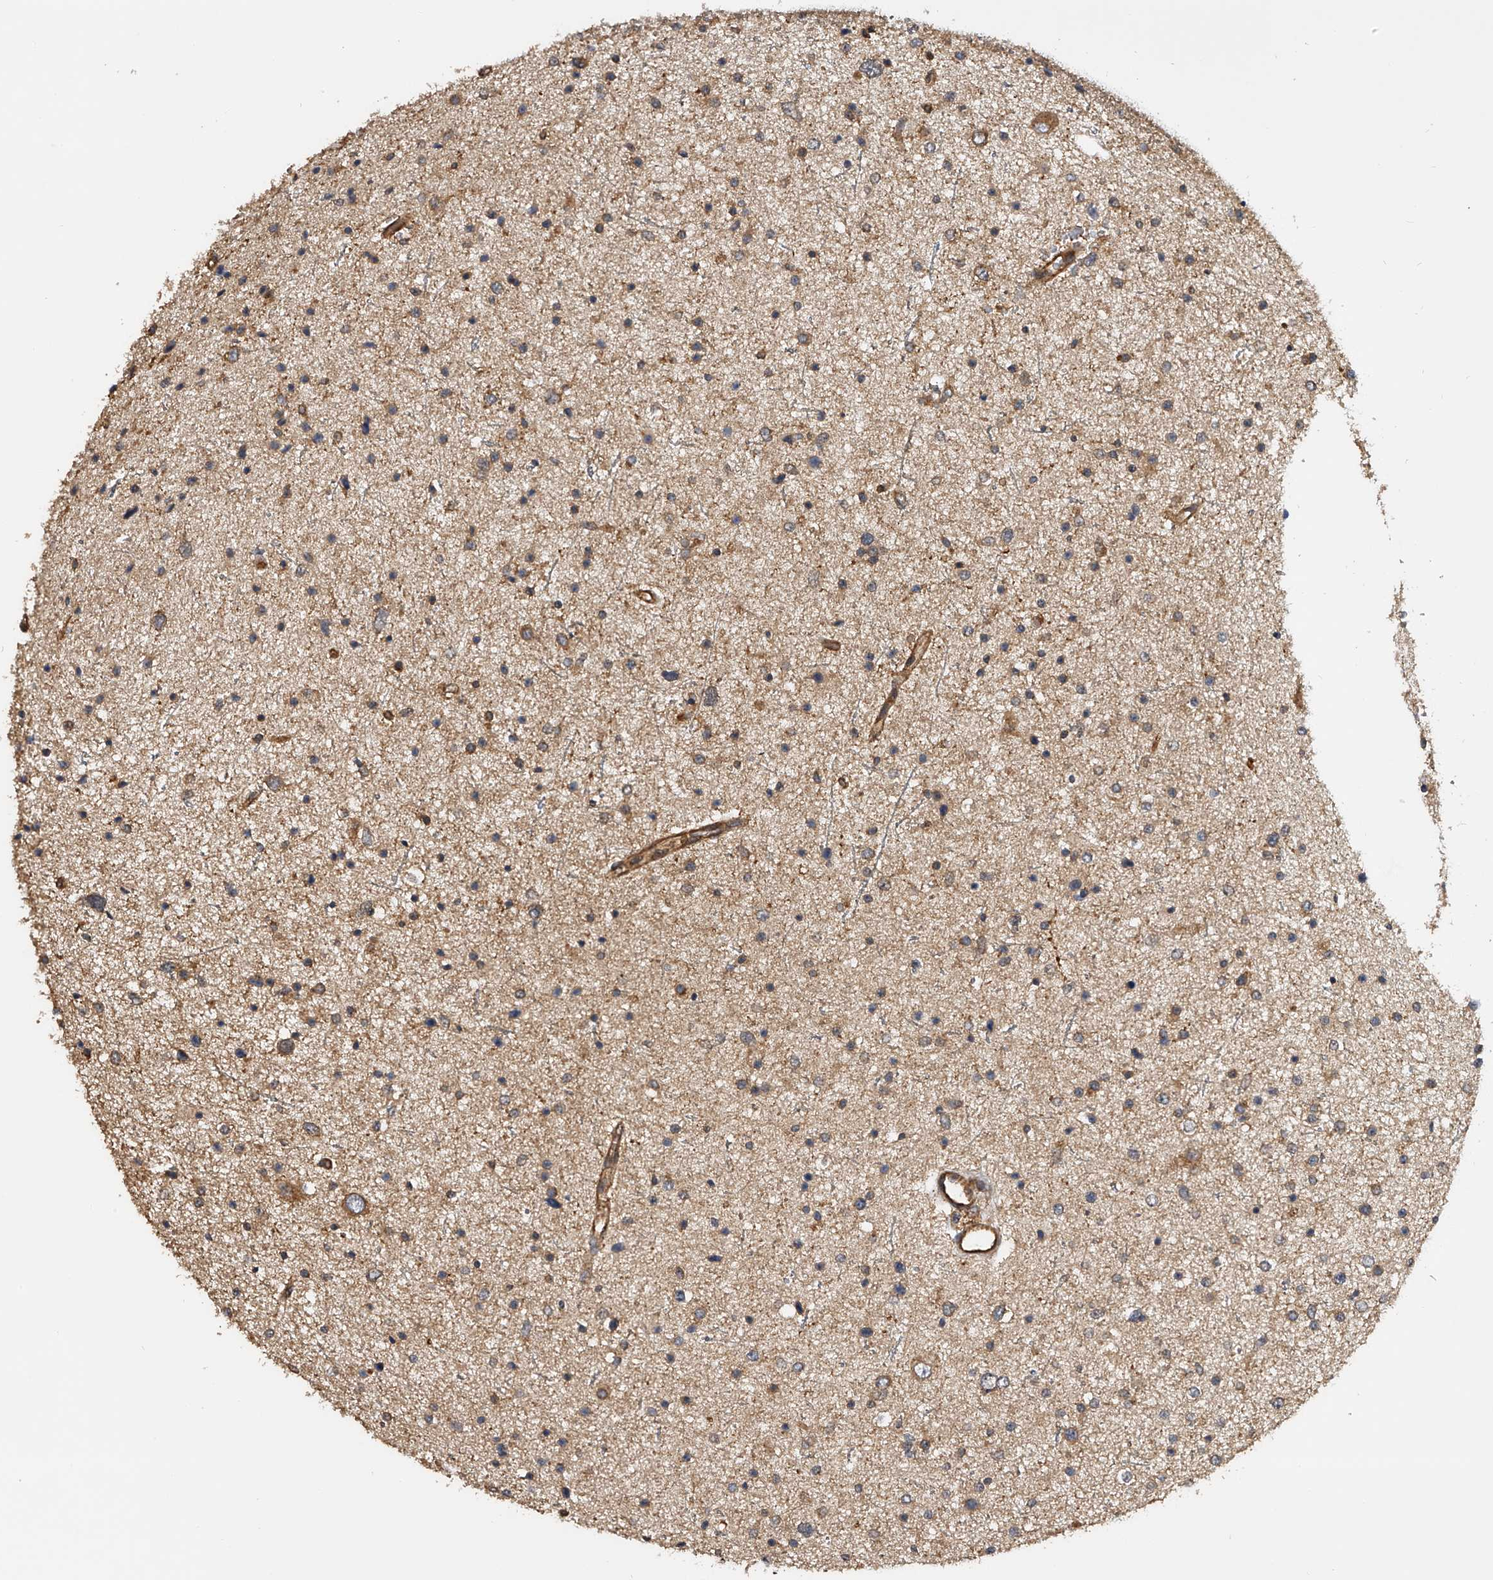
{"staining": {"intensity": "moderate", "quantity": "<25%", "location": "cytoplasmic/membranous"}, "tissue": "glioma", "cell_type": "Tumor cells", "image_type": "cancer", "snomed": [{"axis": "morphology", "description": "Glioma, malignant, Low grade"}, {"axis": "topography", "description": "Brain"}], "caption": "Immunohistochemistry of human glioma exhibits low levels of moderate cytoplasmic/membranous staining in about <25% of tumor cells. Immunohistochemistry (ihc) stains the protein of interest in brown and the nuclei are stained blue.", "gene": "PTPRA", "patient": {"sex": "female", "age": 37}}